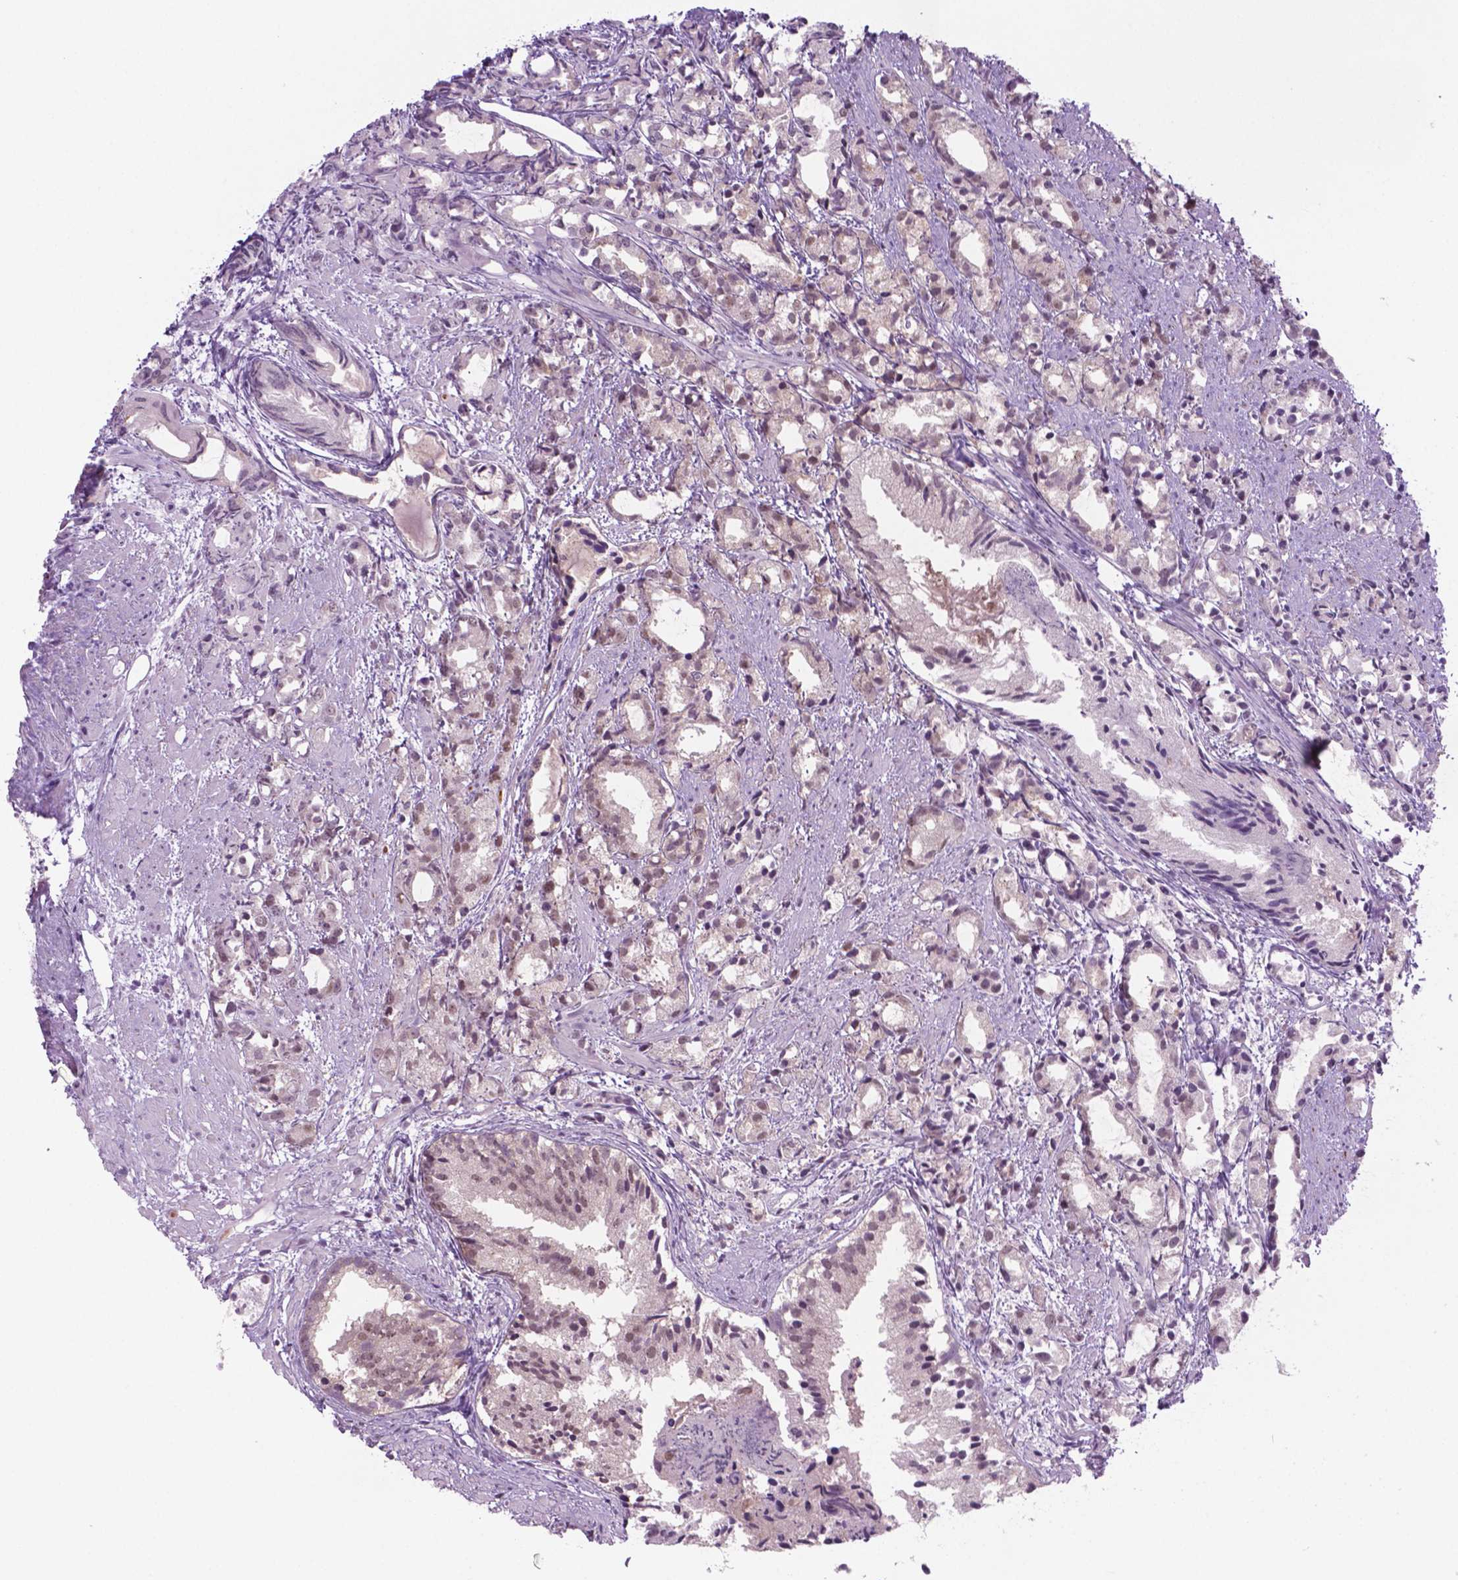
{"staining": {"intensity": "weak", "quantity": "<25%", "location": "nuclear"}, "tissue": "prostate cancer", "cell_type": "Tumor cells", "image_type": "cancer", "snomed": [{"axis": "morphology", "description": "Adenocarcinoma, High grade"}, {"axis": "topography", "description": "Prostate"}], "caption": "IHC of human prostate adenocarcinoma (high-grade) shows no staining in tumor cells. Nuclei are stained in blue.", "gene": "PHAX", "patient": {"sex": "male", "age": 79}}